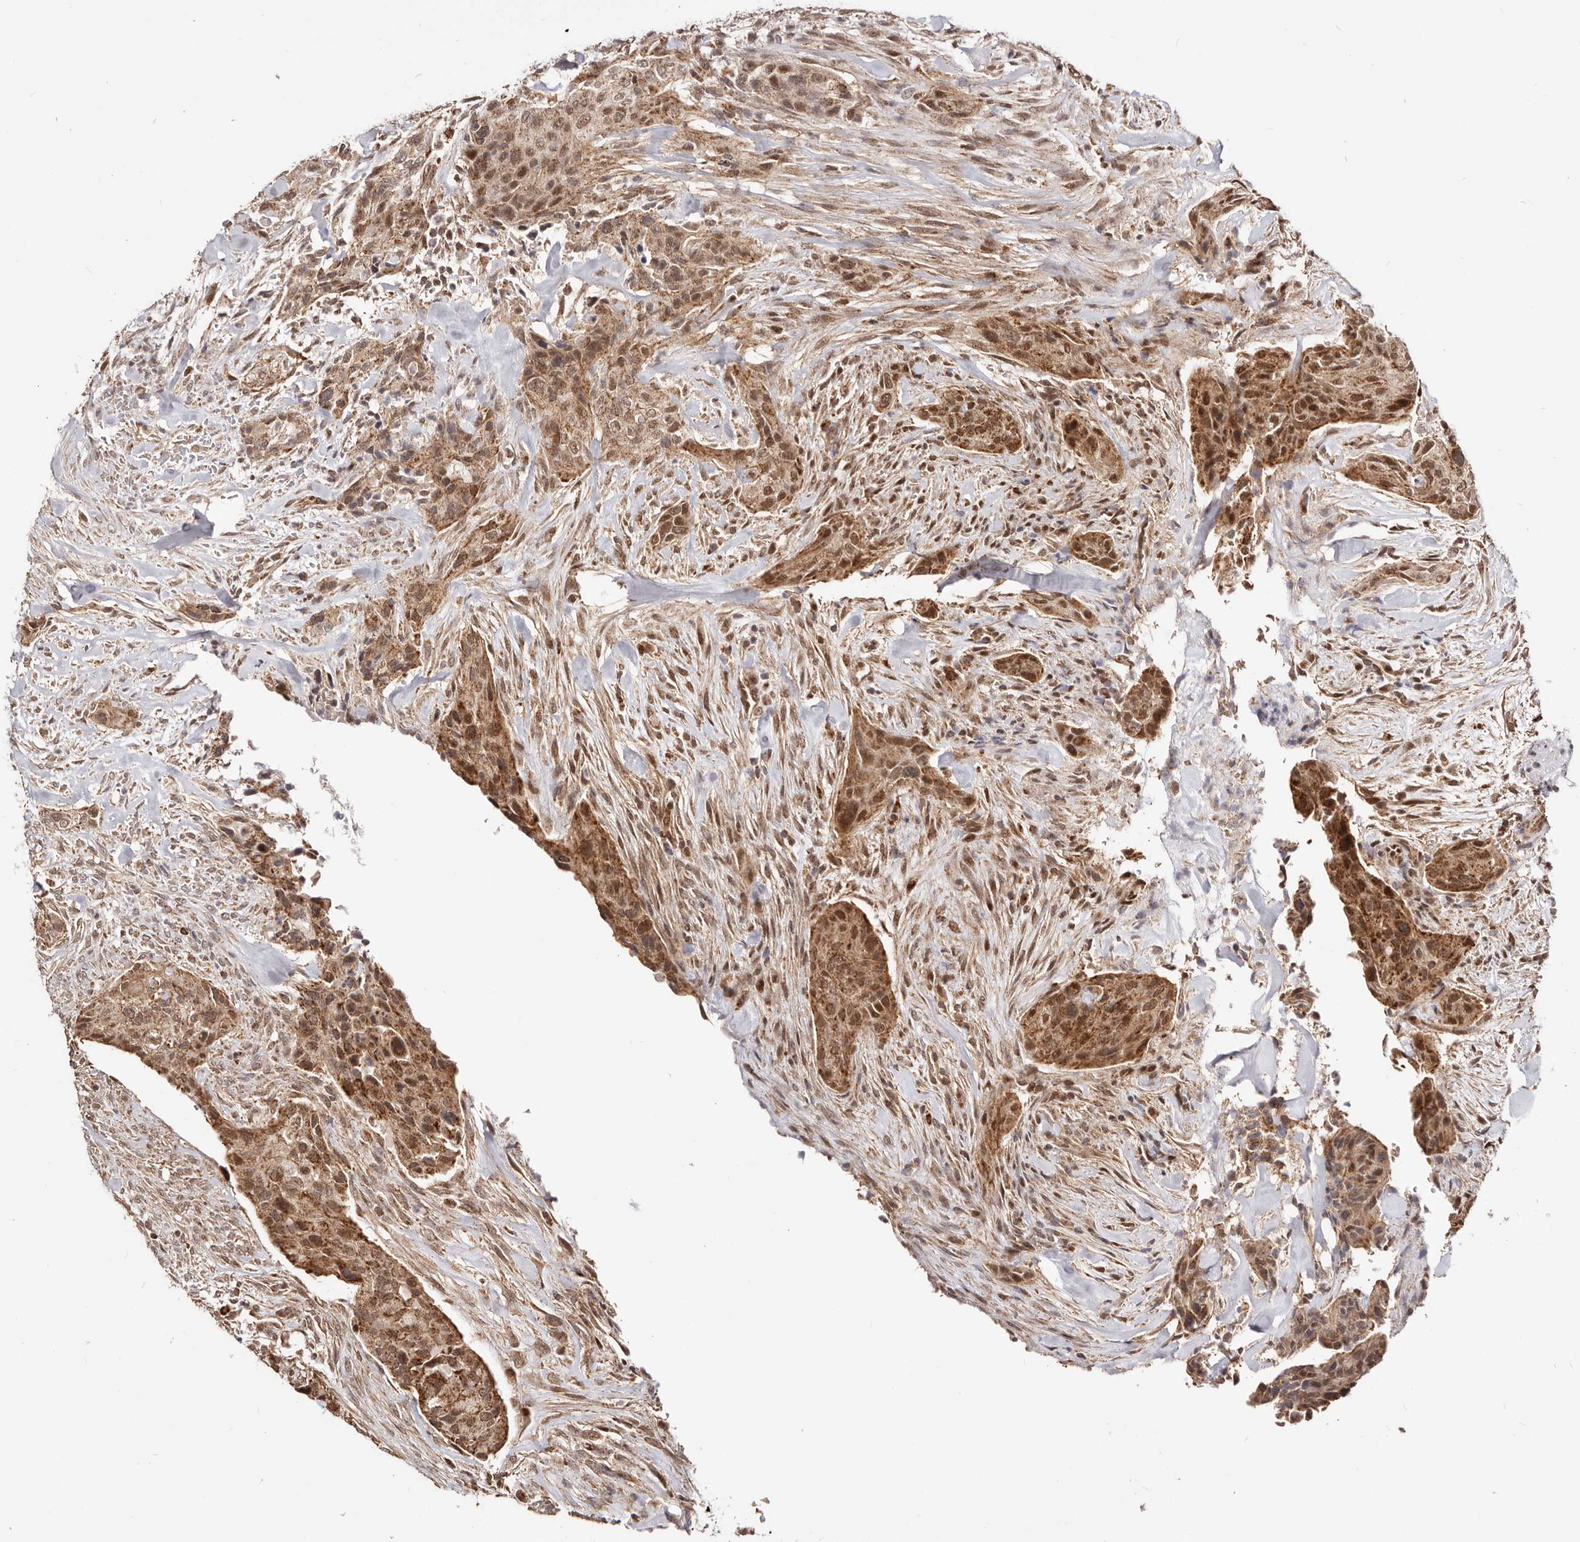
{"staining": {"intensity": "strong", "quantity": ">75%", "location": "cytoplasmic/membranous,nuclear"}, "tissue": "urothelial cancer", "cell_type": "Tumor cells", "image_type": "cancer", "snomed": [{"axis": "morphology", "description": "Urothelial carcinoma, High grade"}, {"axis": "topography", "description": "Urinary bladder"}], "caption": "About >75% of tumor cells in human urothelial cancer display strong cytoplasmic/membranous and nuclear protein positivity as visualized by brown immunohistochemical staining.", "gene": "SEC14L1", "patient": {"sex": "male", "age": 35}}